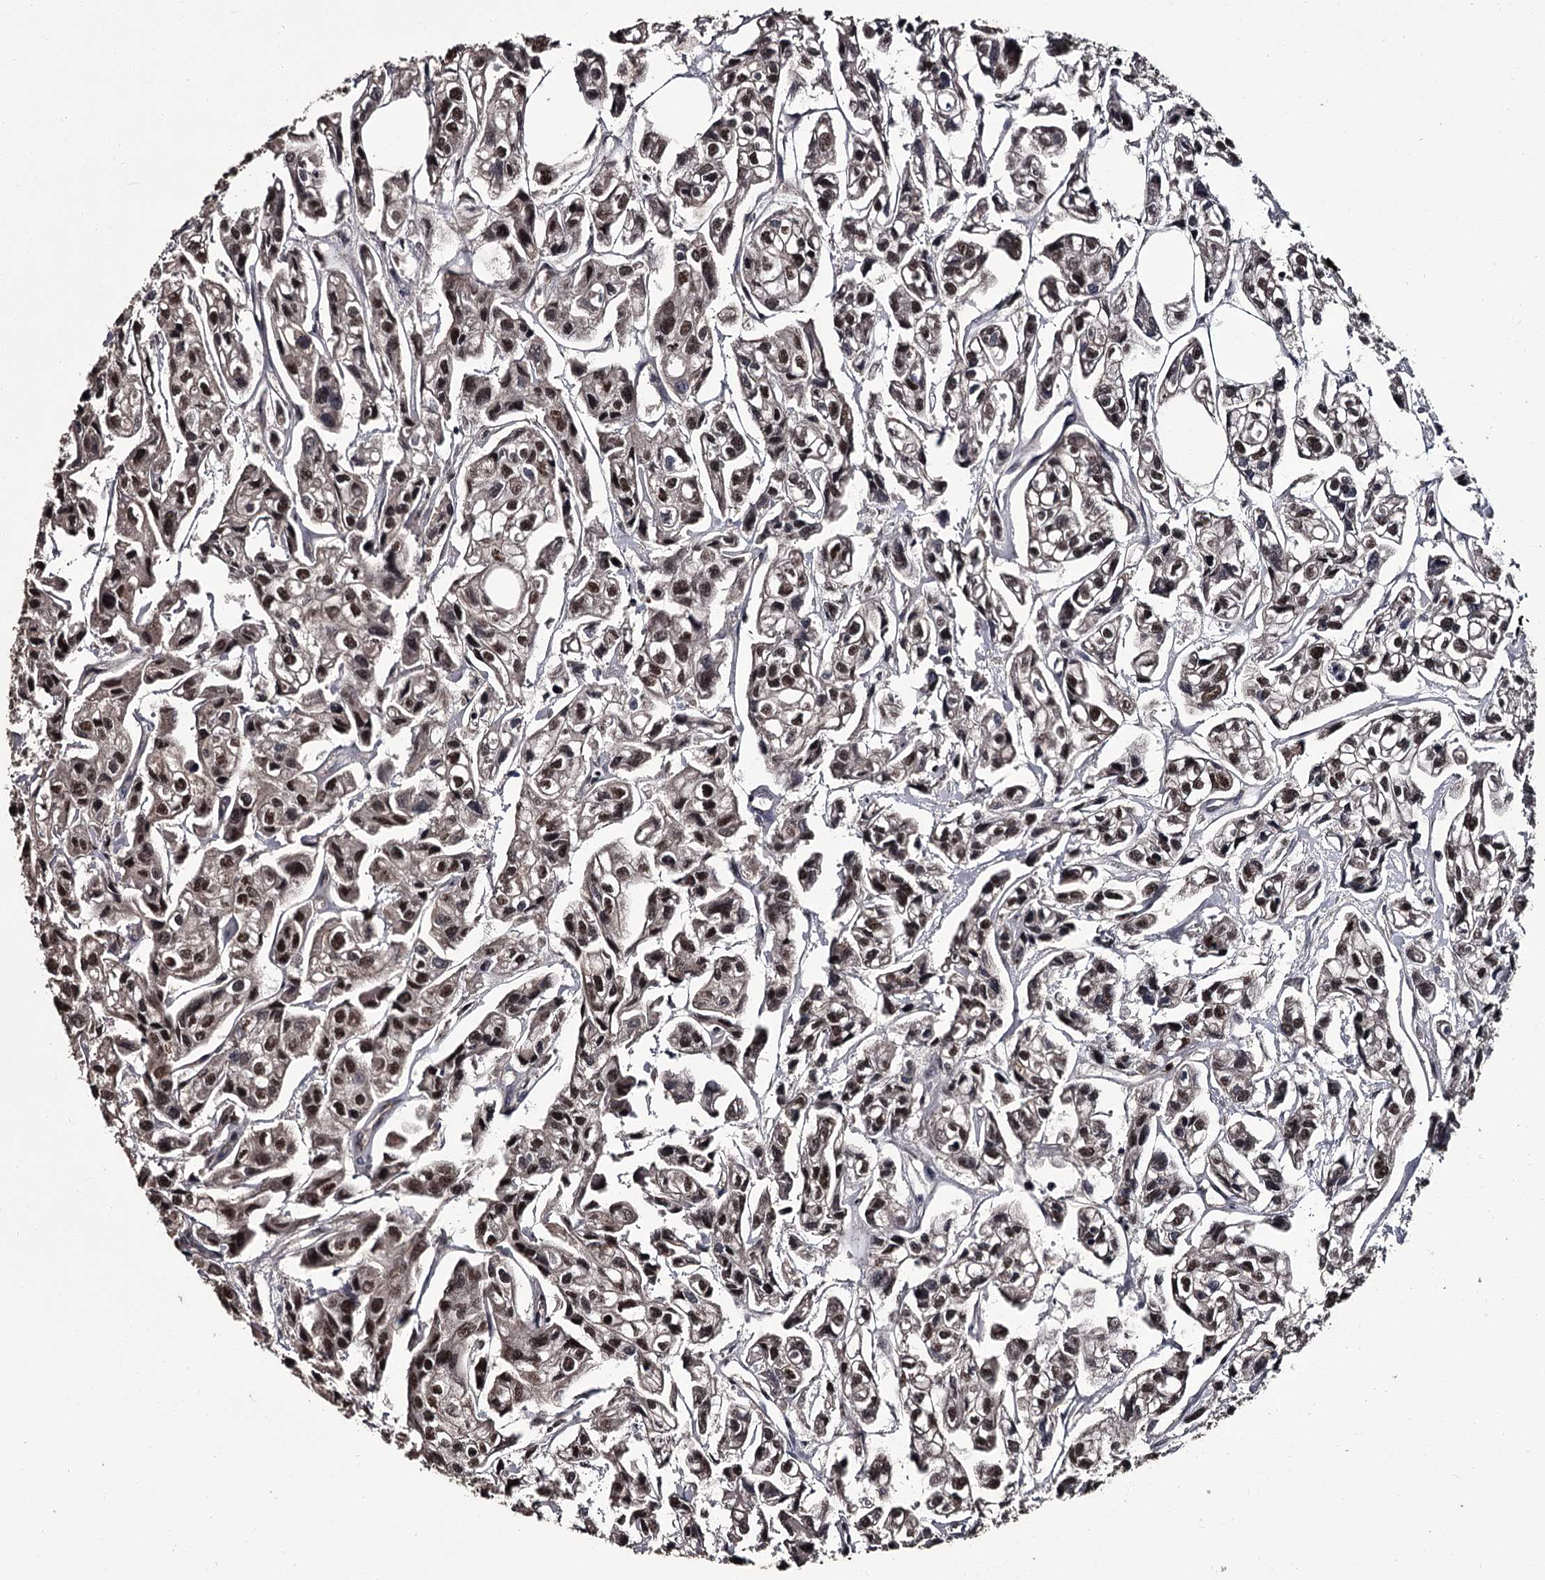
{"staining": {"intensity": "strong", "quantity": ">75%", "location": "nuclear"}, "tissue": "urothelial cancer", "cell_type": "Tumor cells", "image_type": "cancer", "snomed": [{"axis": "morphology", "description": "Urothelial carcinoma, High grade"}, {"axis": "topography", "description": "Urinary bladder"}], "caption": "Immunohistochemical staining of human urothelial cancer shows high levels of strong nuclear expression in about >75% of tumor cells.", "gene": "PRPF40B", "patient": {"sex": "male", "age": 67}}